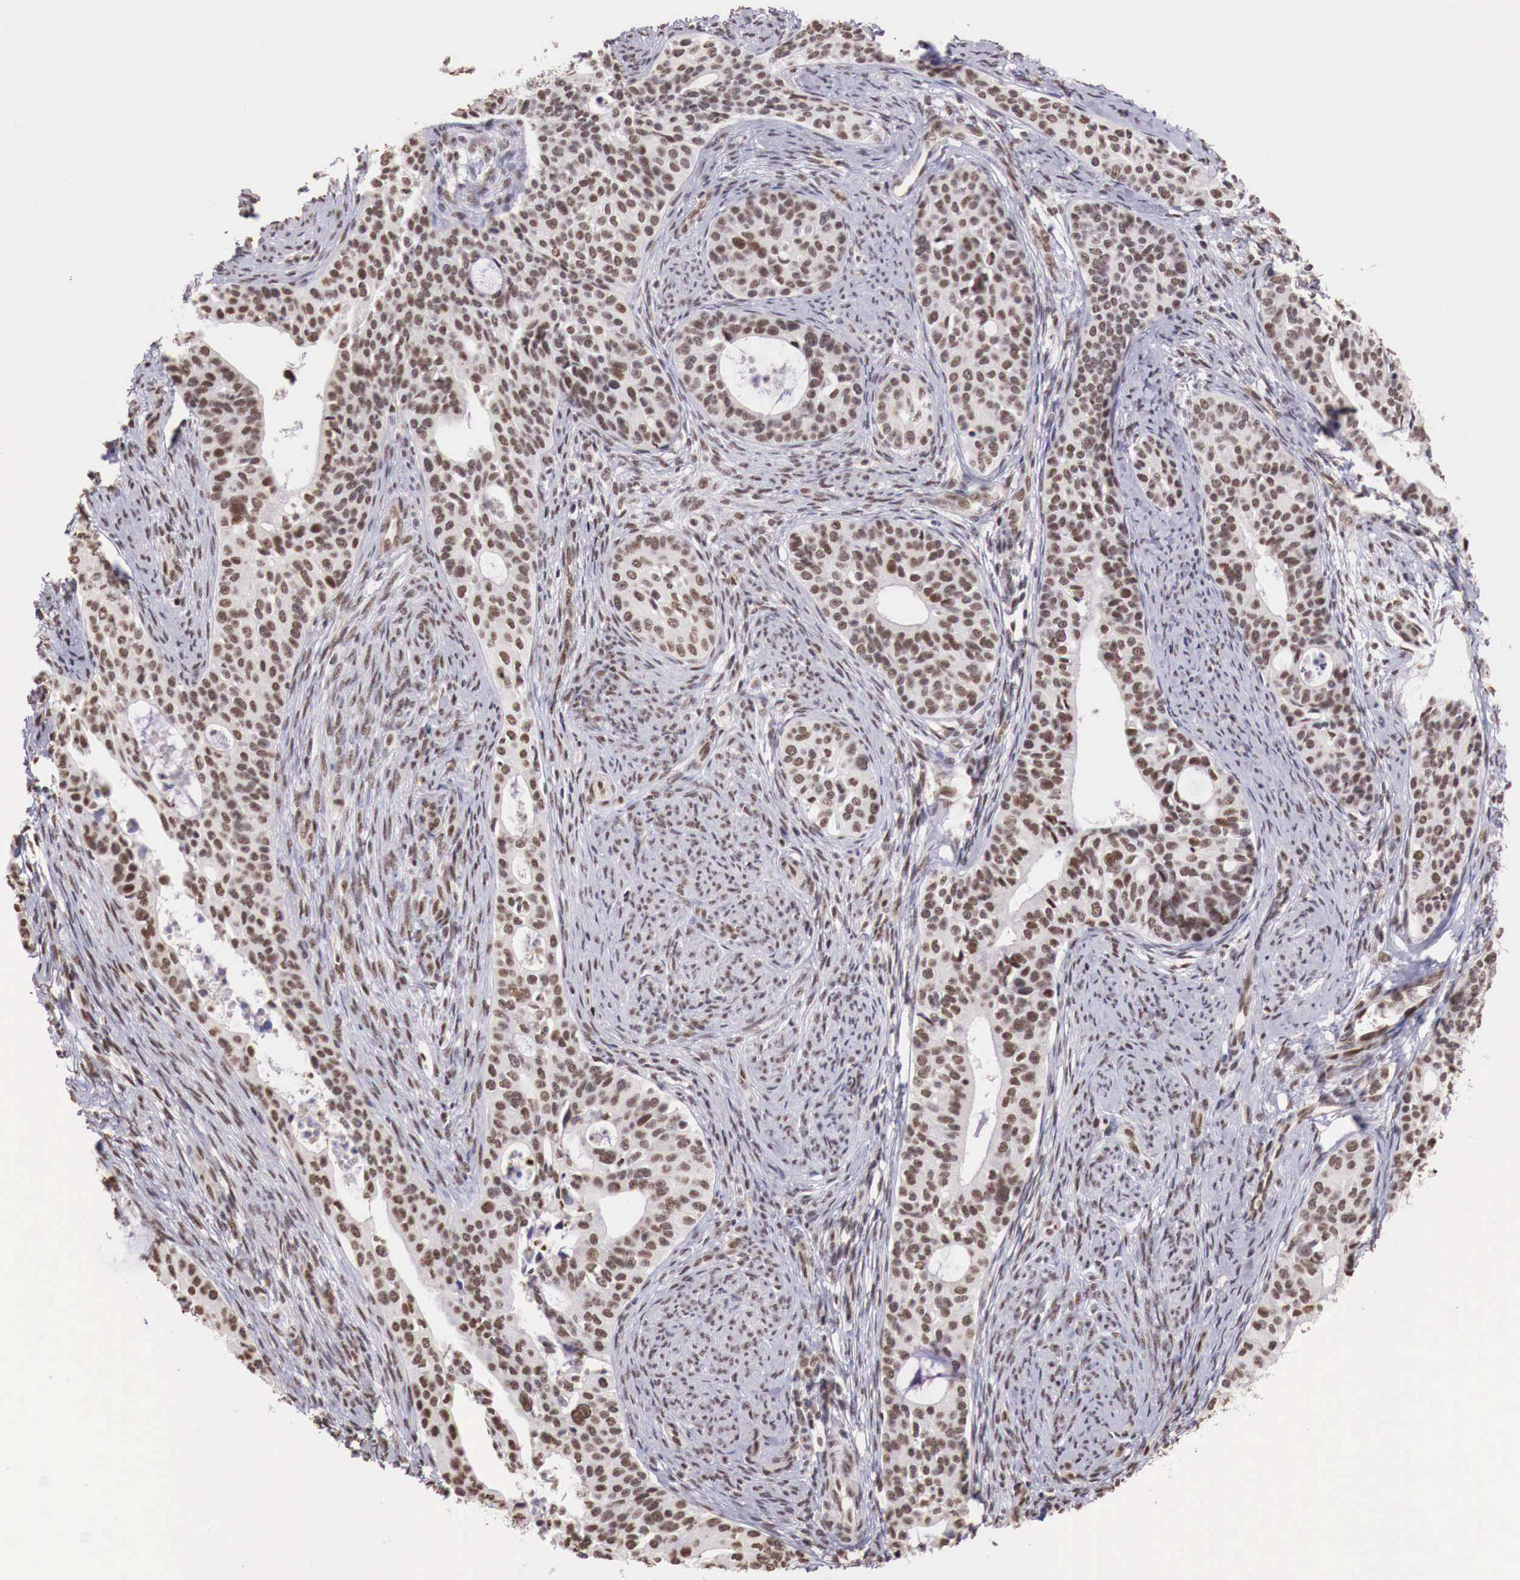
{"staining": {"intensity": "strong", "quantity": ">75%", "location": "nuclear"}, "tissue": "cervical cancer", "cell_type": "Tumor cells", "image_type": "cancer", "snomed": [{"axis": "morphology", "description": "Squamous cell carcinoma, NOS"}, {"axis": "topography", "description": "Cervix"}], "caption": "The histopathology image exhibits a brown stain indicating the presence of a protein in the nuclear of tumor cells in squamous cell carcinoma (cervical).", "gene": "FOXP2", "patient": {"sex": "female", "age": 34}}